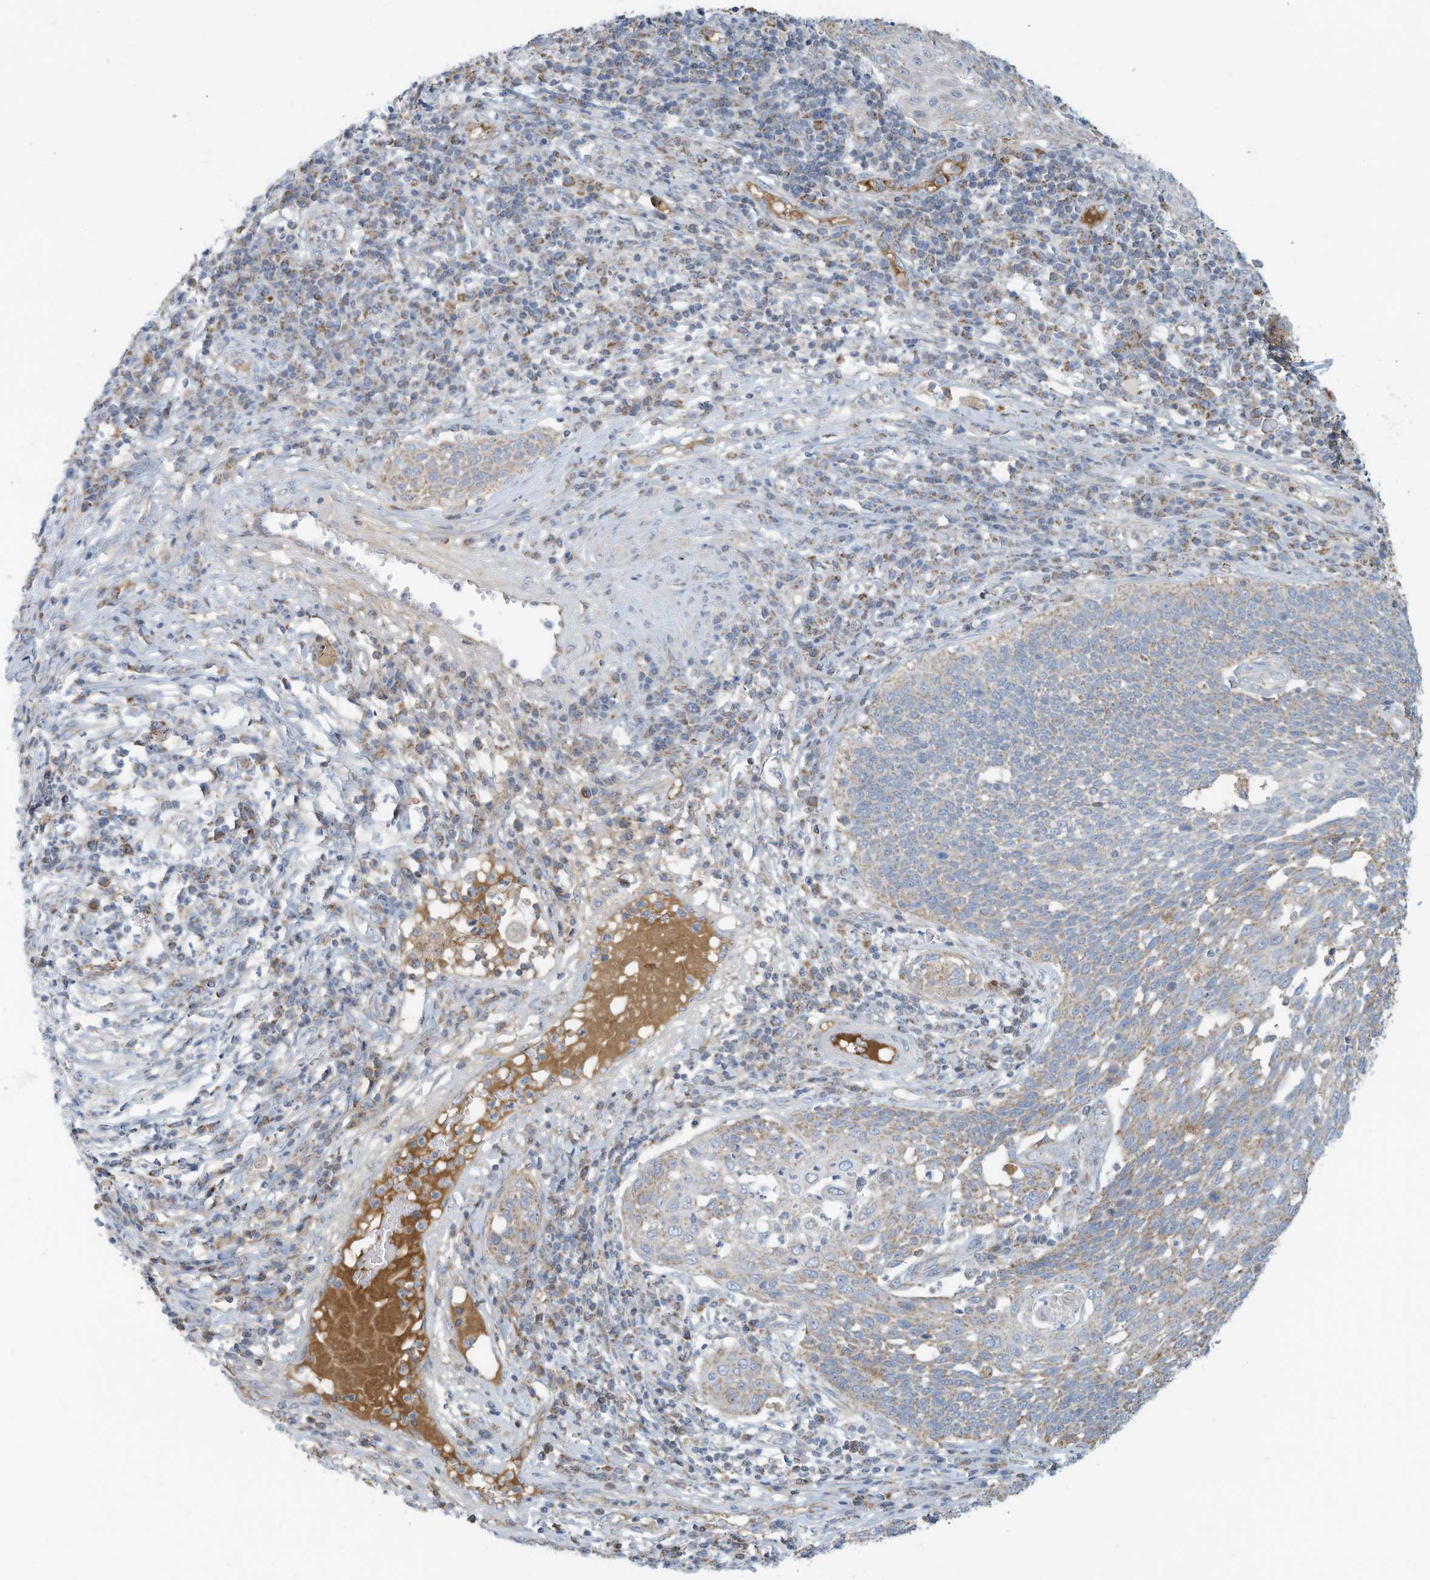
{"staining": {"intensity": "weak", "quantity": "25%-75%", "location": "cytoplasmic/membranous"}, "tissue": "cervical cancer", "cell_type": "Tumor cells", "image_type": "cancer", "snomed": [{"axis": "morphology", "description": "Squamous cell carcinoma, NOS"}, {"axis": "topography", "description": "Cervix"}], "caption": "Cervical cancer (squamous cell carcinoma) was stained to show a protein in brown. There is low levels of weak cytoplasmic/membranous positivity in approximately 25%-75% of tumor cells. The staining was performed using DAB to visualize the protein expression in brown, while the nuclei were stained in blue with hematoxylin (Magnification: 20x).", "gene": "NLN", "patient": {"sex": "female", "age": 34}}